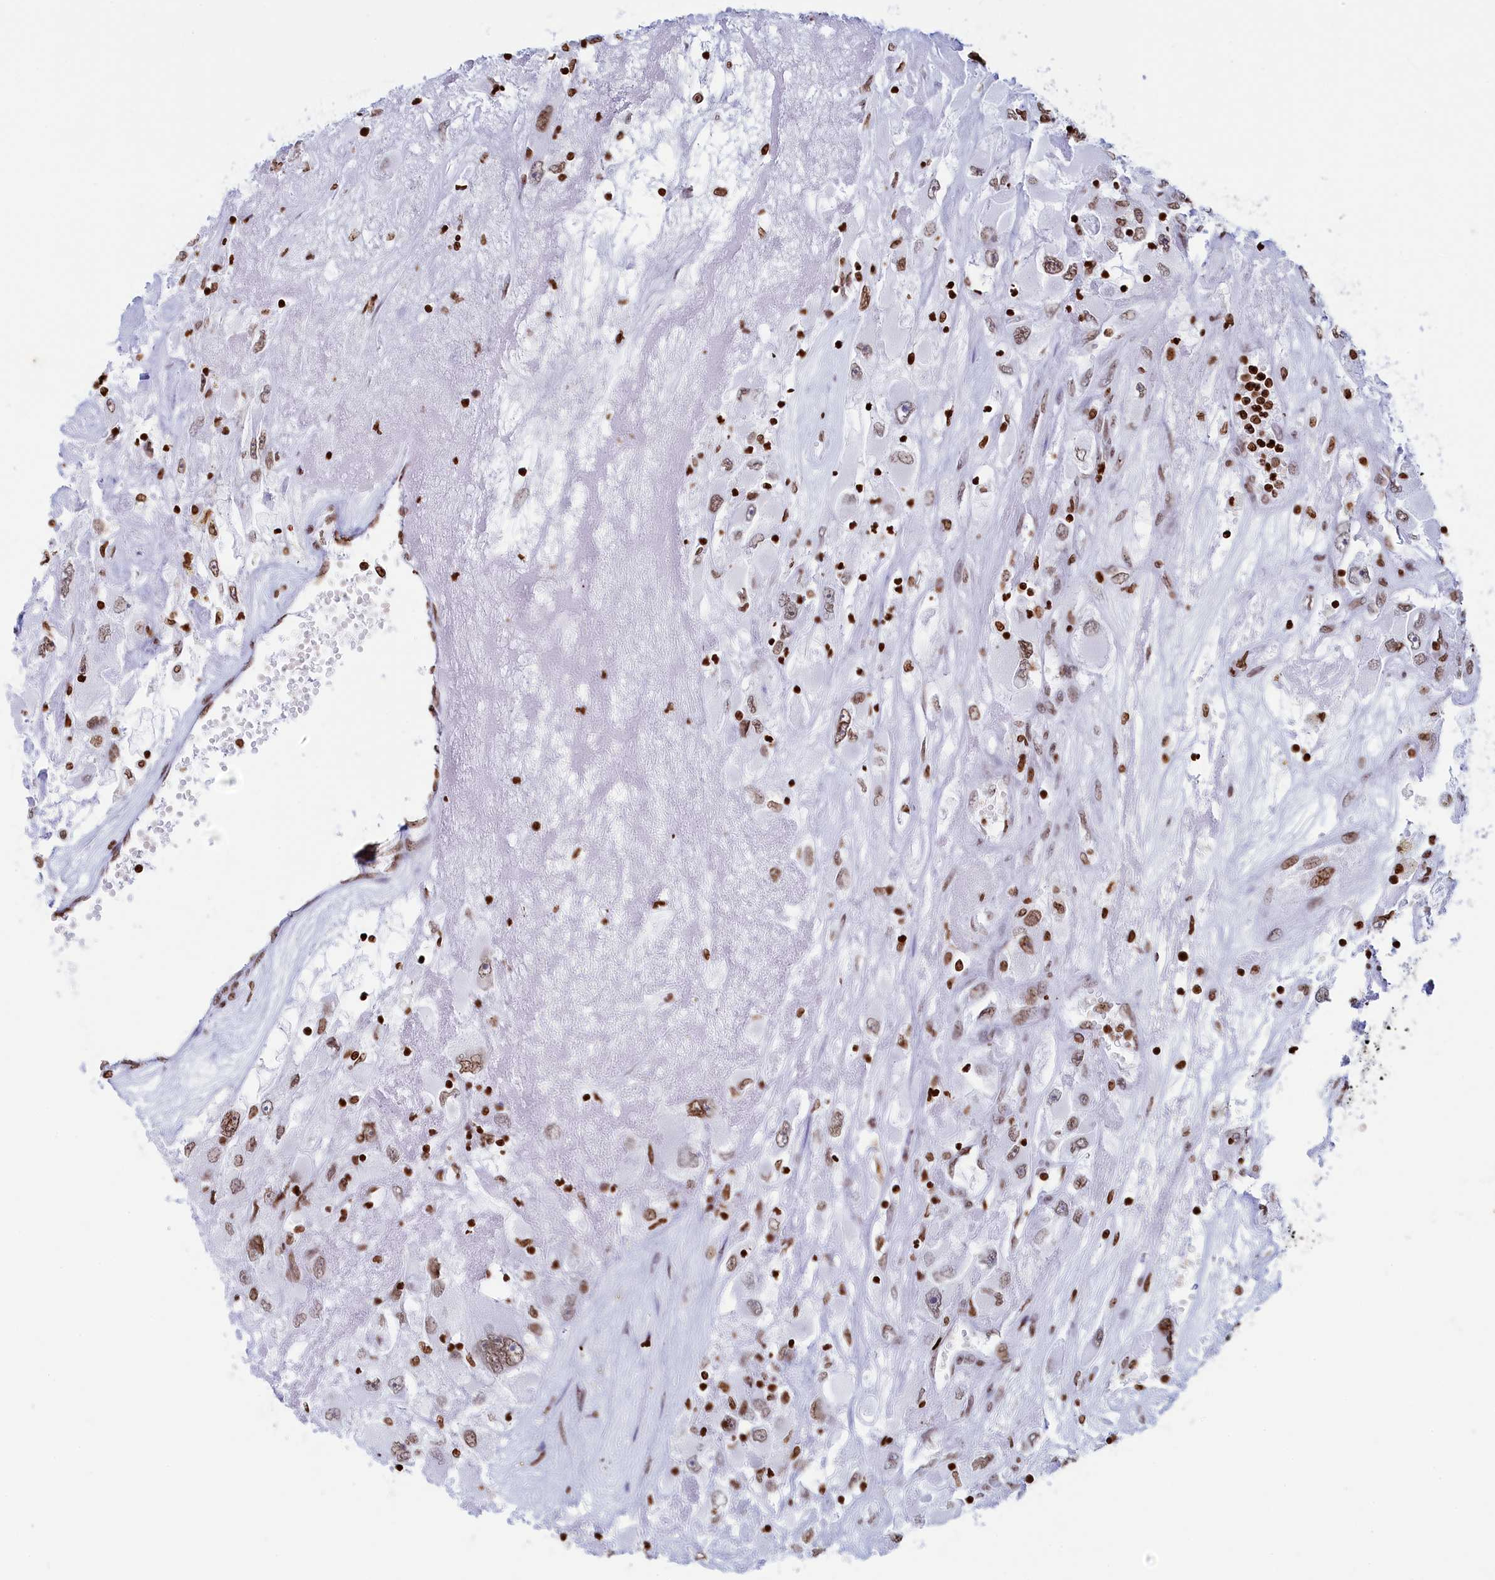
{"staining": {"intensity": "moderate", "quantity": ">75%", "location": "nuclear"}, "tissue": "renal cancer", "cell_type": "Tumor cells", "image_type": "cancer", "snomed": [{"axis": "morphology", "description": "Adenocarcinoma, NOS"}, {"axis": "topography", "description": "Kidney"}], "caption": "Immunohistochemistry micrograph of human renal cancer (adenocarcinoma) stained for a protein (brown), which displays medium levels of moderate nuclear positivity in about >75% of tumor cells.", "gene": "APOBEC3A", "patient": {"sex": "female", "age": 52}}